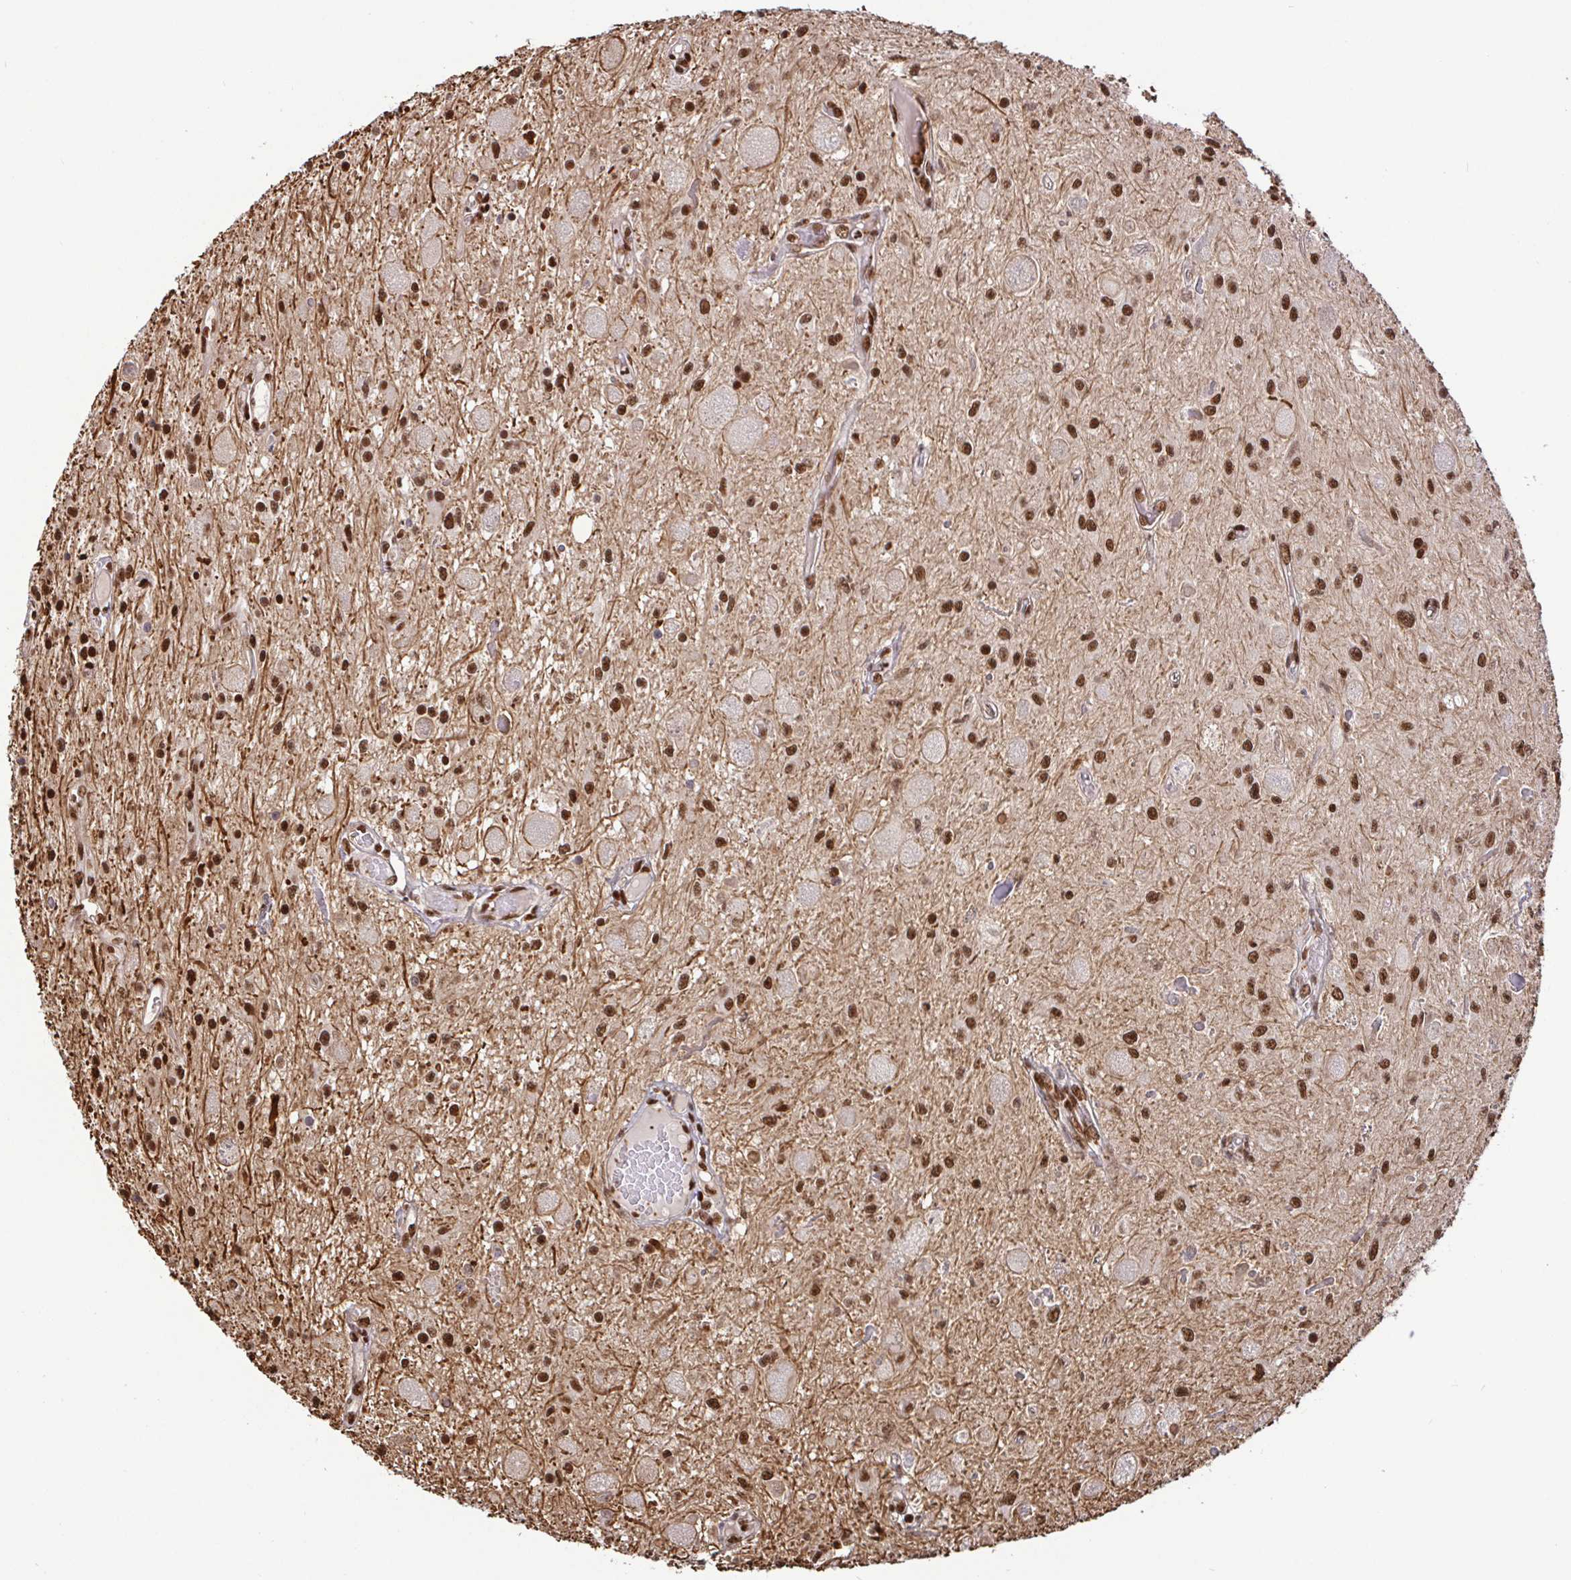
{"staining": {"intensity": "strong", "quantity": ">75%", "location": "nuclear"}, "tissue": "glioma", "cell_type": "Tumor cells", "image_type": "cancer", "snomed": [{"axis": "morphology", "description": "Glioma, malignant, Low grade"}, {"axis": "topography", "description": "Cerebellum"}], "caption": "DAB immunohistochemical staining of malignant glioma (low-grade) exhibits strong nuclear protein positivity in about >75% of tumor cells. The protein is stained brown, and the nuclei are stained in blue (DAB (3,3'-diaminobenzidine) IHC with brightfield microscopy, high magnification).", "gene": "SP3", "patient": {"sex": "female", "age": 14}}